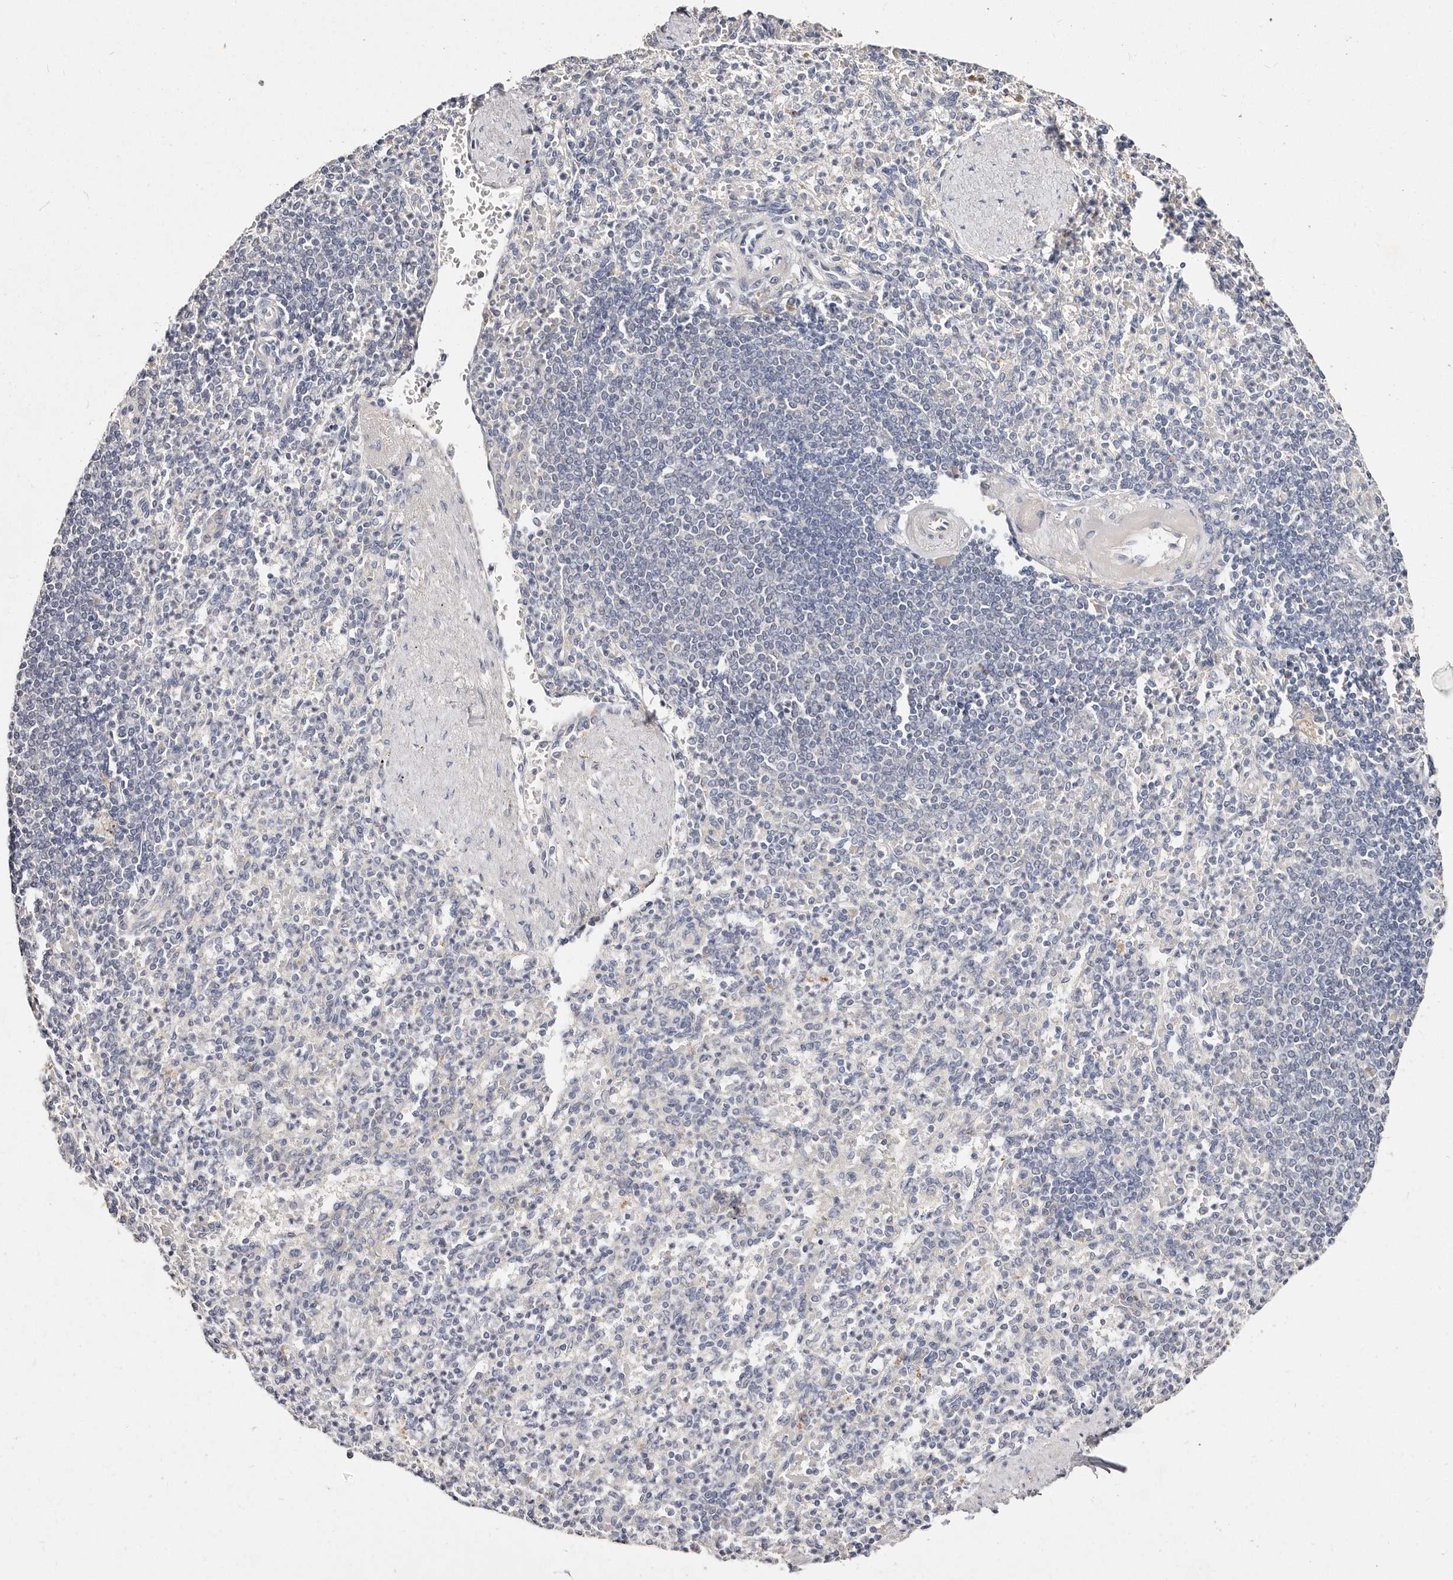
{"staining": {"intensity": "negative", "quantity": "none", "location": "none"}, "tissue": "spleen", "cell_type": "Cells in red pulp", "image_type": "normal", "snomed": [{"axis": "morphology", "description": "Normal tissue, NOS"}, {"axis": "topography", "description": "Spleen"}], "caption": "Cells in red pulp are negative for brown protein staining in unremarkable spleen. Brightfield microscopy of immunohistochemistry (IHC) stained with DAB (brown) and hematoxylin (blue), captured at high magnification.", "gene": "VIPAS39", "patient": {"sex": "female", "age": 74}}